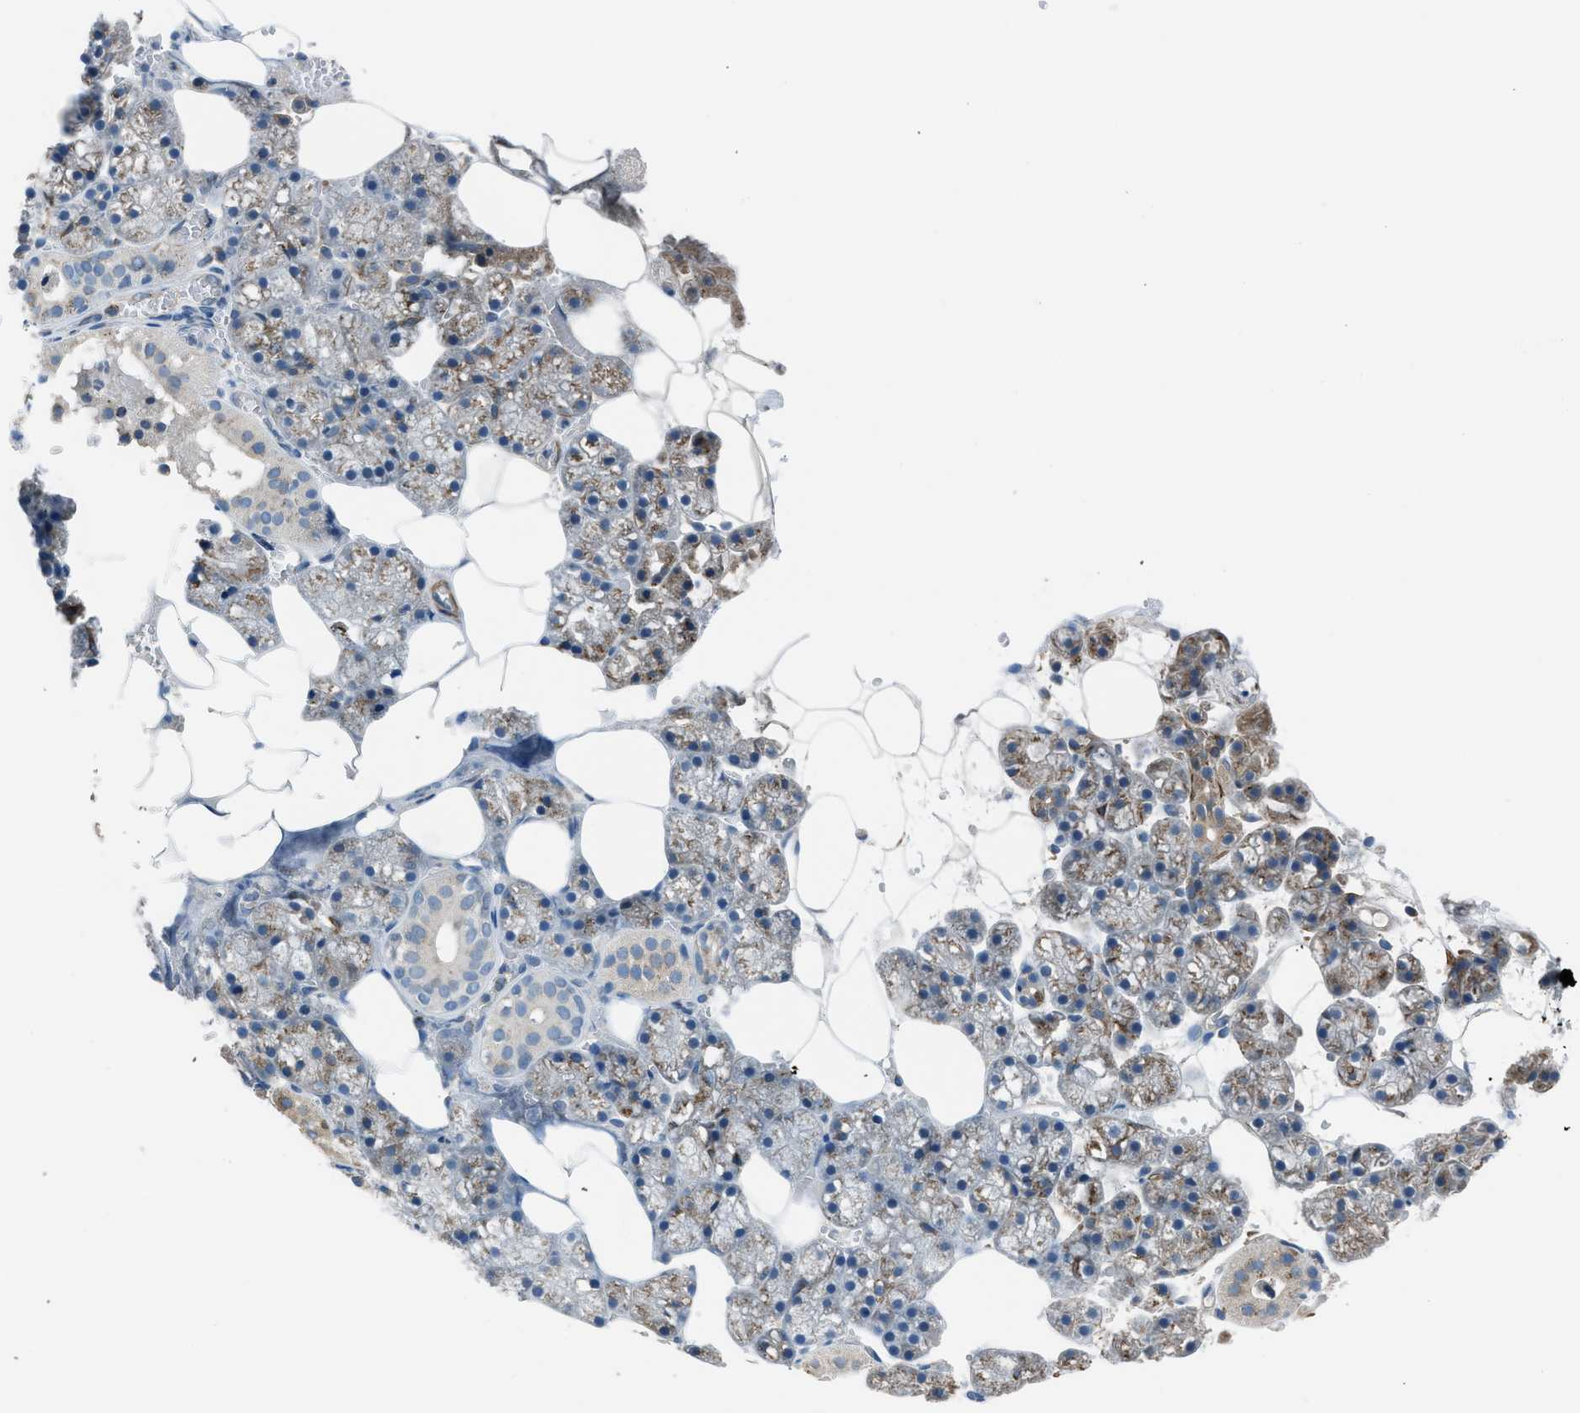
{"staining": {"intensity": "moderate", "quantity": "25%-75%", "location": "cytoplasmic/membranous"}, "tissue": "salivary gland", "cell_type": "Glandular cells", "image_type": "normal", "snomed": [{"axis": "morphology", "description": "Normal tissue, NOS"}, {"axis": "topography", "description": "Salivary gland"}], "caption": "Immunohistochemical staining of unremarkable human salivary gland displays medium levels of moderate cytoplasmic/membranous expression in about 25%-75% of glandular cells. The staining was performed using DAB (3,3'-diaminobenzidine) to visualize the protein expression in brown, while the nuclei were stained in blue with hematoxylin (Magnification: 20x).", "gene": "LMBR1", "patient": {"sex": "male", "age": 62}}